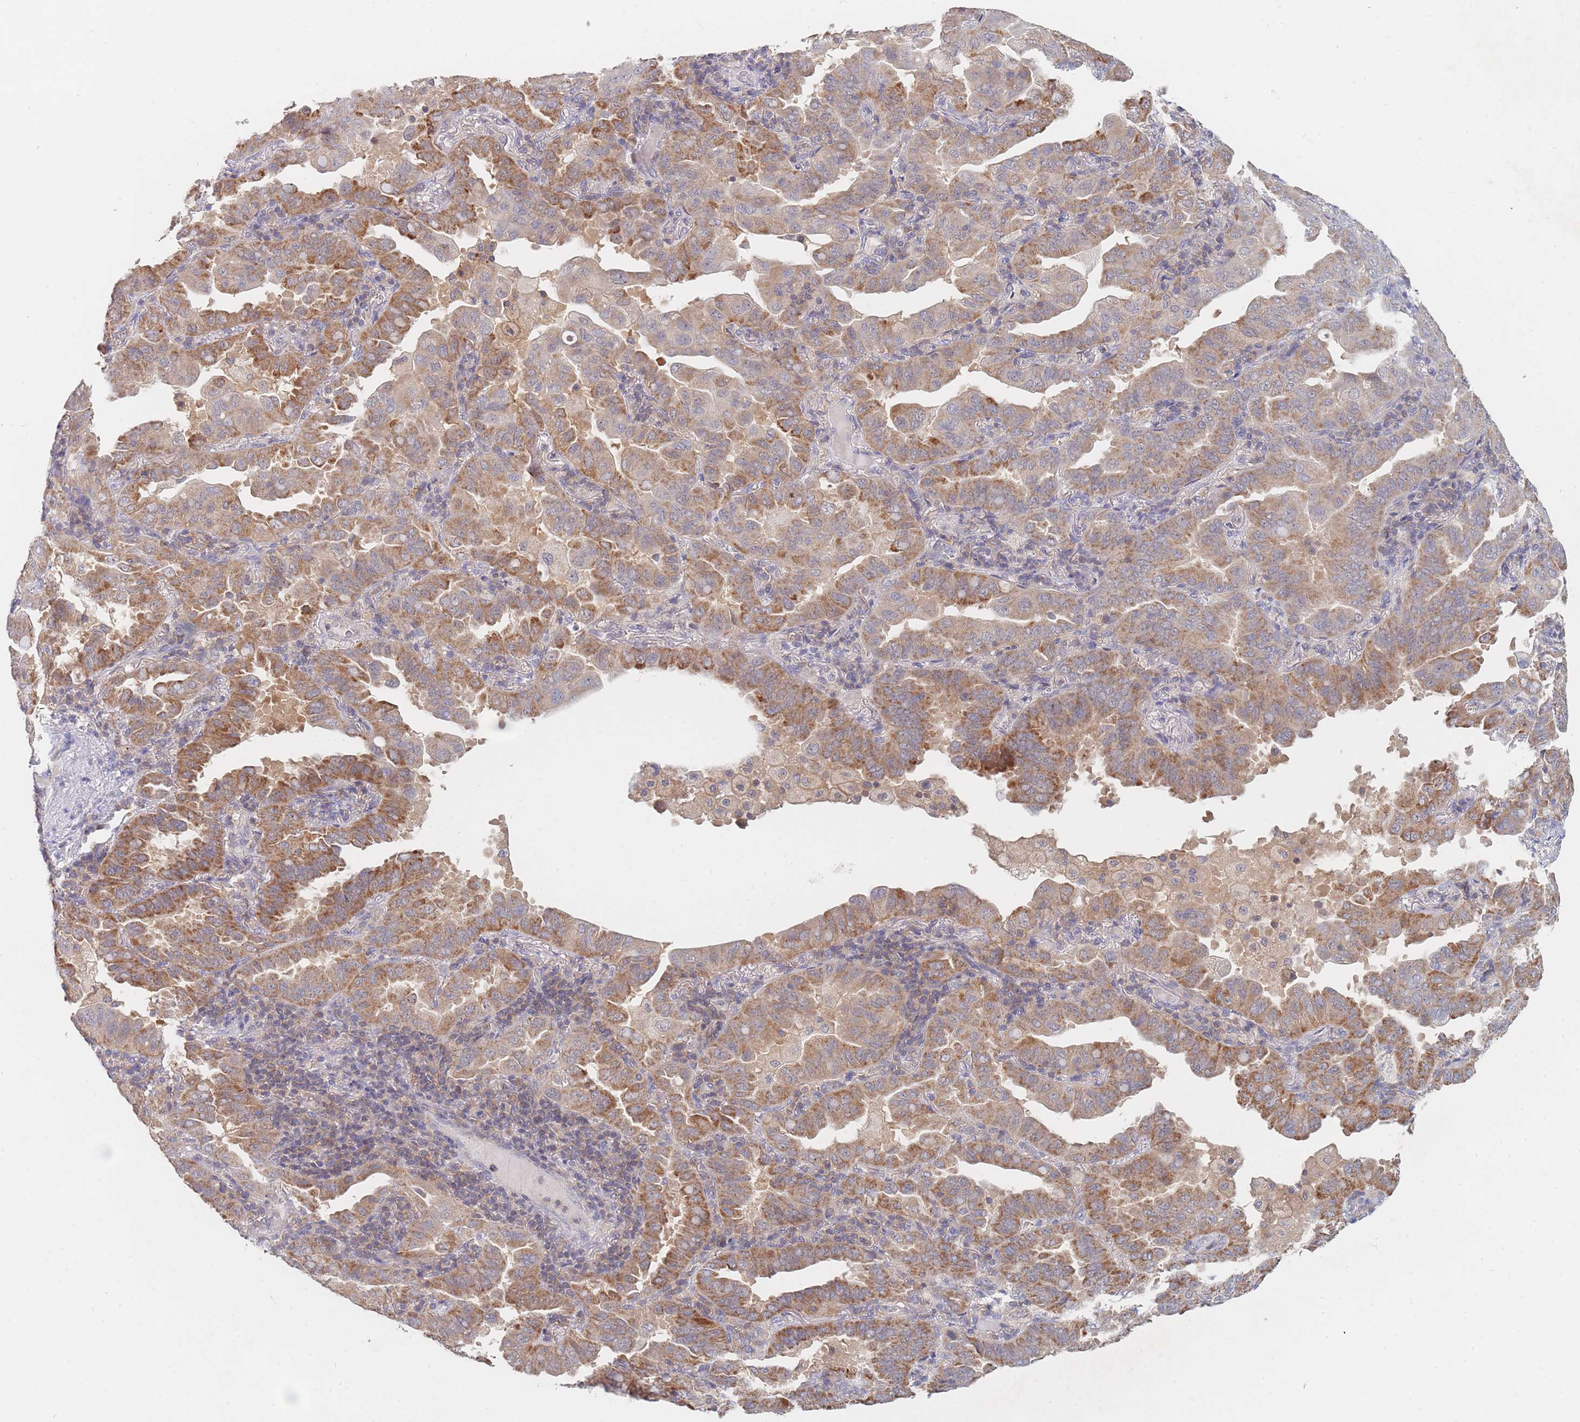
{"staining": {"intensity": "moderate", "quantity": ">75%", "location": "cytoplasmic/membranous"}, "tissue": "lung cancer", "cell_type": "Tumor cells", "image_type": "cancer", "snomed": [{"axis": "morphology", "description": "Adenocarcinoma, NOS"}, {"axis": "topography", "description": "Lung"}], "caption": "Lung cancer (adenocarcinoma) stained with DAB immunohistochemistry shows medium levels of moderate cytoplasmic/membranous expression in approximately >75% of tumor cells.", "gene": "PPP6C", "patient": {"sex": "male", "age": 64}}